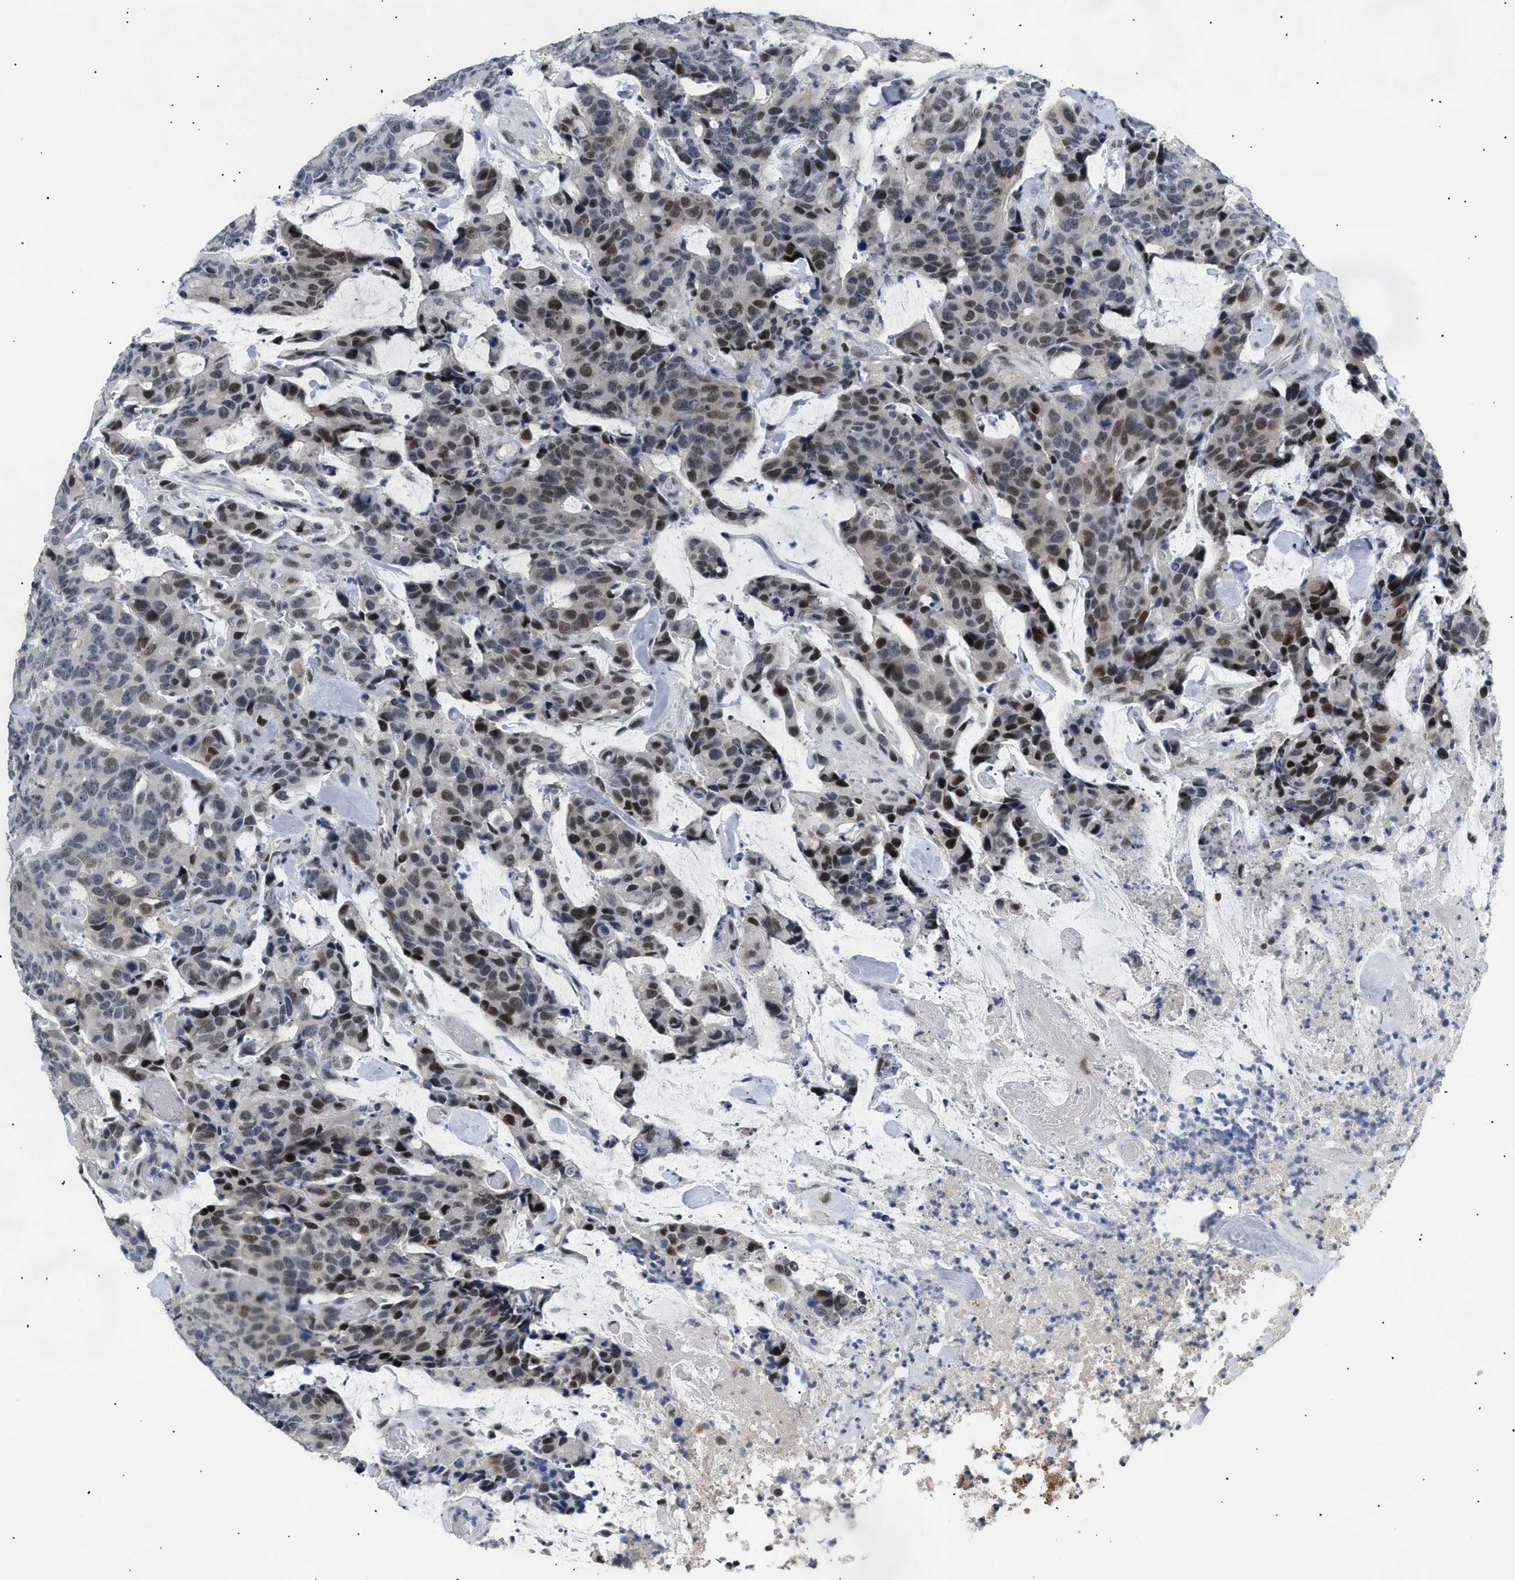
{"staining": {"intensity": "moderate", "quantity": ">75%", "location": "nuclear"}, "tissue": "colorectal cancer", "cell_type": "Tumor cells", "image_type": "cancer", "snomed": [{"axis": "morphology", "description": "Adenocarcinoma, NOS"}, {"axis": "topography", "description": "Colon"}], "caption": "The immunohistochemical stain labels moderate nuclear staining in tumor cells of colorectal adenocarcinoma tissue. (IHC, brightfield microscopy, high magnification).", "gene": "KCNC3", "patient": {"sex": "female", "age": 86}}